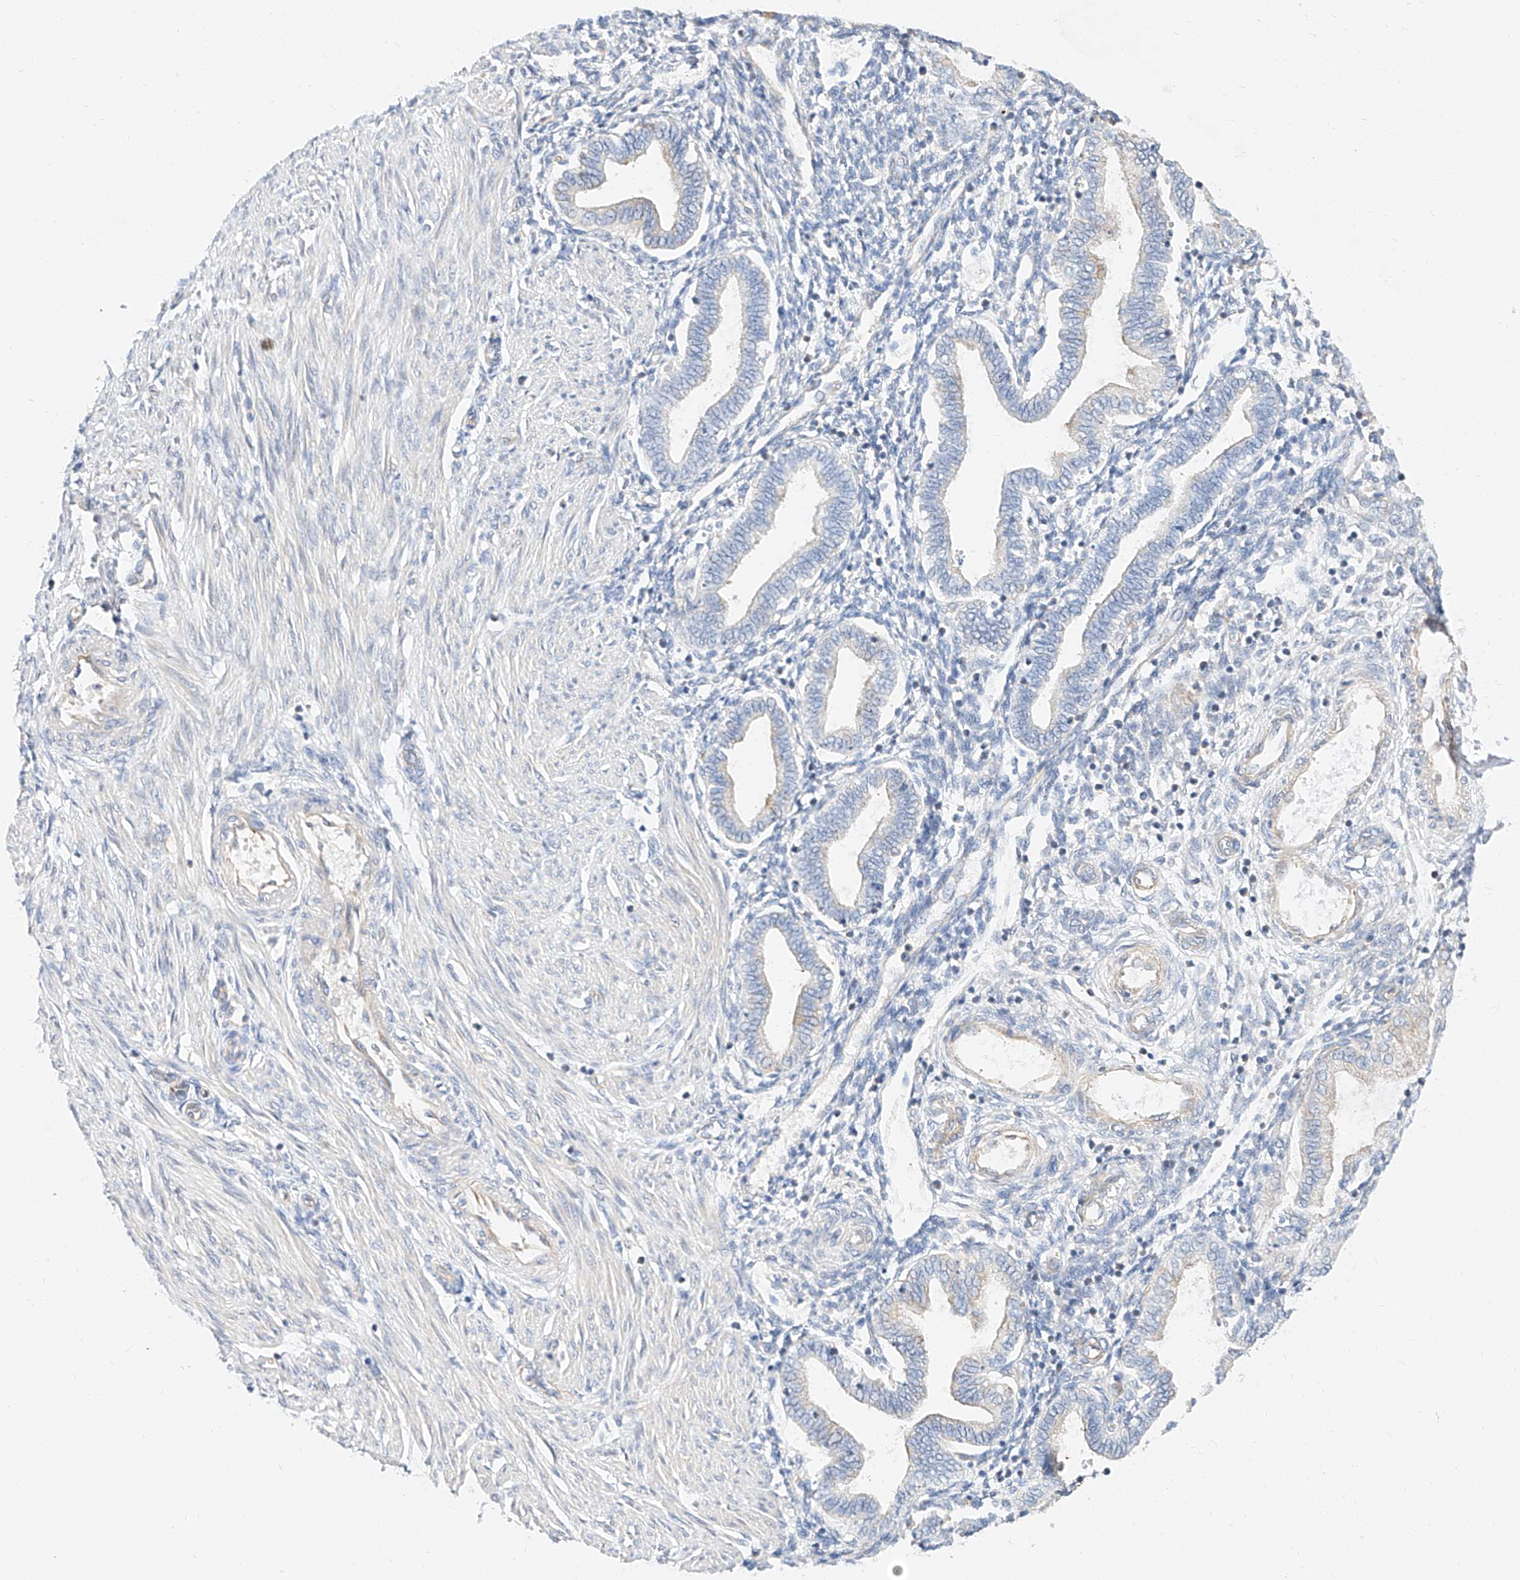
{"staining": {"intensity": "negative", "quantity": "none", "location": "none"}, "tissue": "endometrium", "cell_type": "Cells in endometrial stroma", "image_type": "normal", "snomed": [{"axis": "morphology", "description": "Normal tissue, NOS"}, {"axis": "topography", "description": "Endometrium"}], "caption": "Immunohistochemistry photomicrograph of benign human endometrium stained for a protein (brown), which reveals no staining in cells in endometrial stroma.", "gene": "GLMN", "patient": {"sex": "female", "age": 53}}